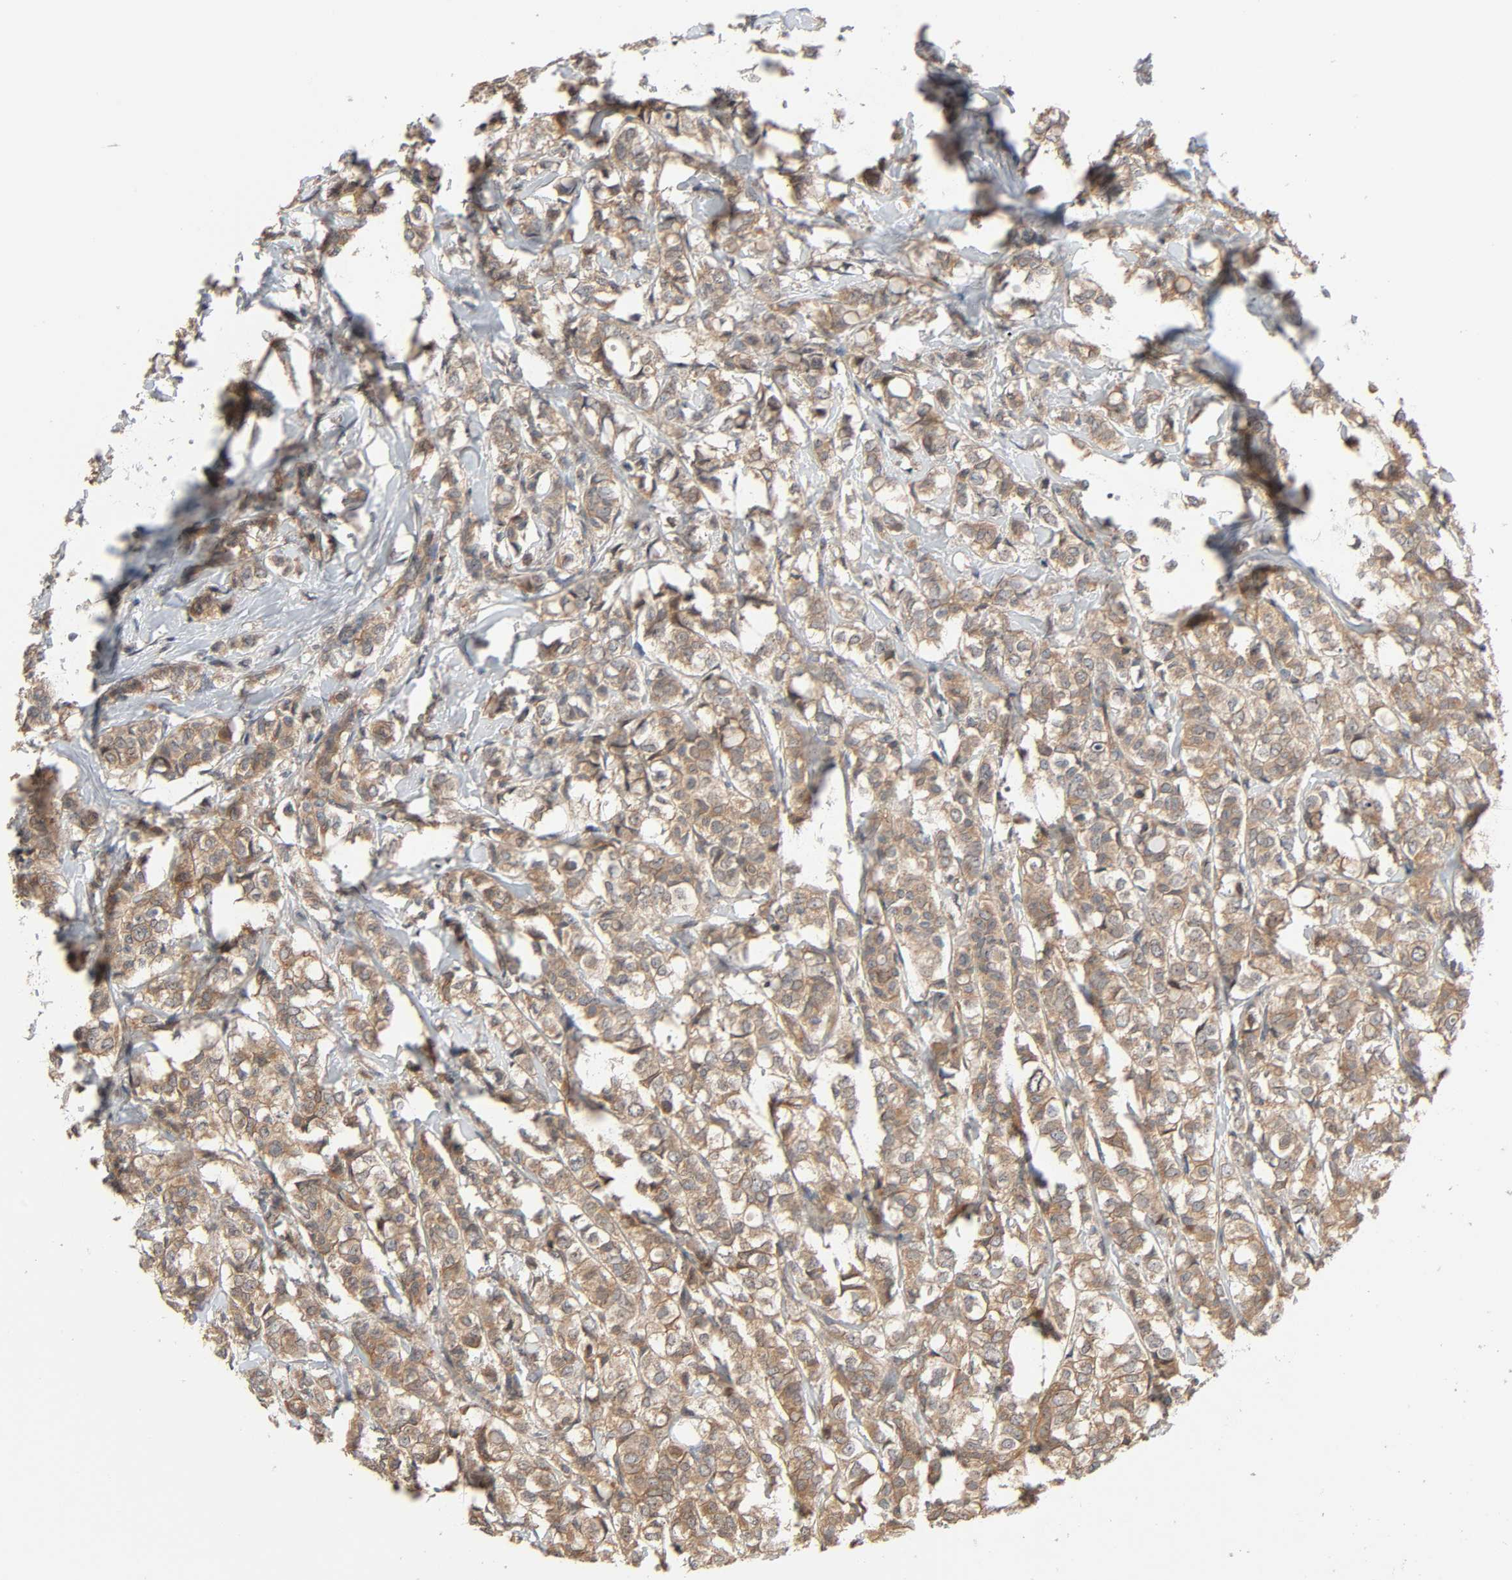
{"staining": {"intensity": "moderate", "quantity": ">75%", "location": "cytoplasmic/membranous"}, "tissue": "breast cancer", "cell_type": "Tumor cells", "image_type": "cancer", "snomed": [{"axis": "morphology", "description": "Lobular carcinoma"}, {"axis": "topography", "description": "Breast"}], "caption": "An image of human breast cancer (lobular carcinoma) stained for a protein displays moderate cytoplasmic/membranous brown staining in tumor cells. The protein of interest is stained brown, and the nuclei are stained in blue (DAB IHC with brightfield microscopy, high magnification).", "gene": "PPP2R1B", "patient": {"sex": "female", "age": 60}}